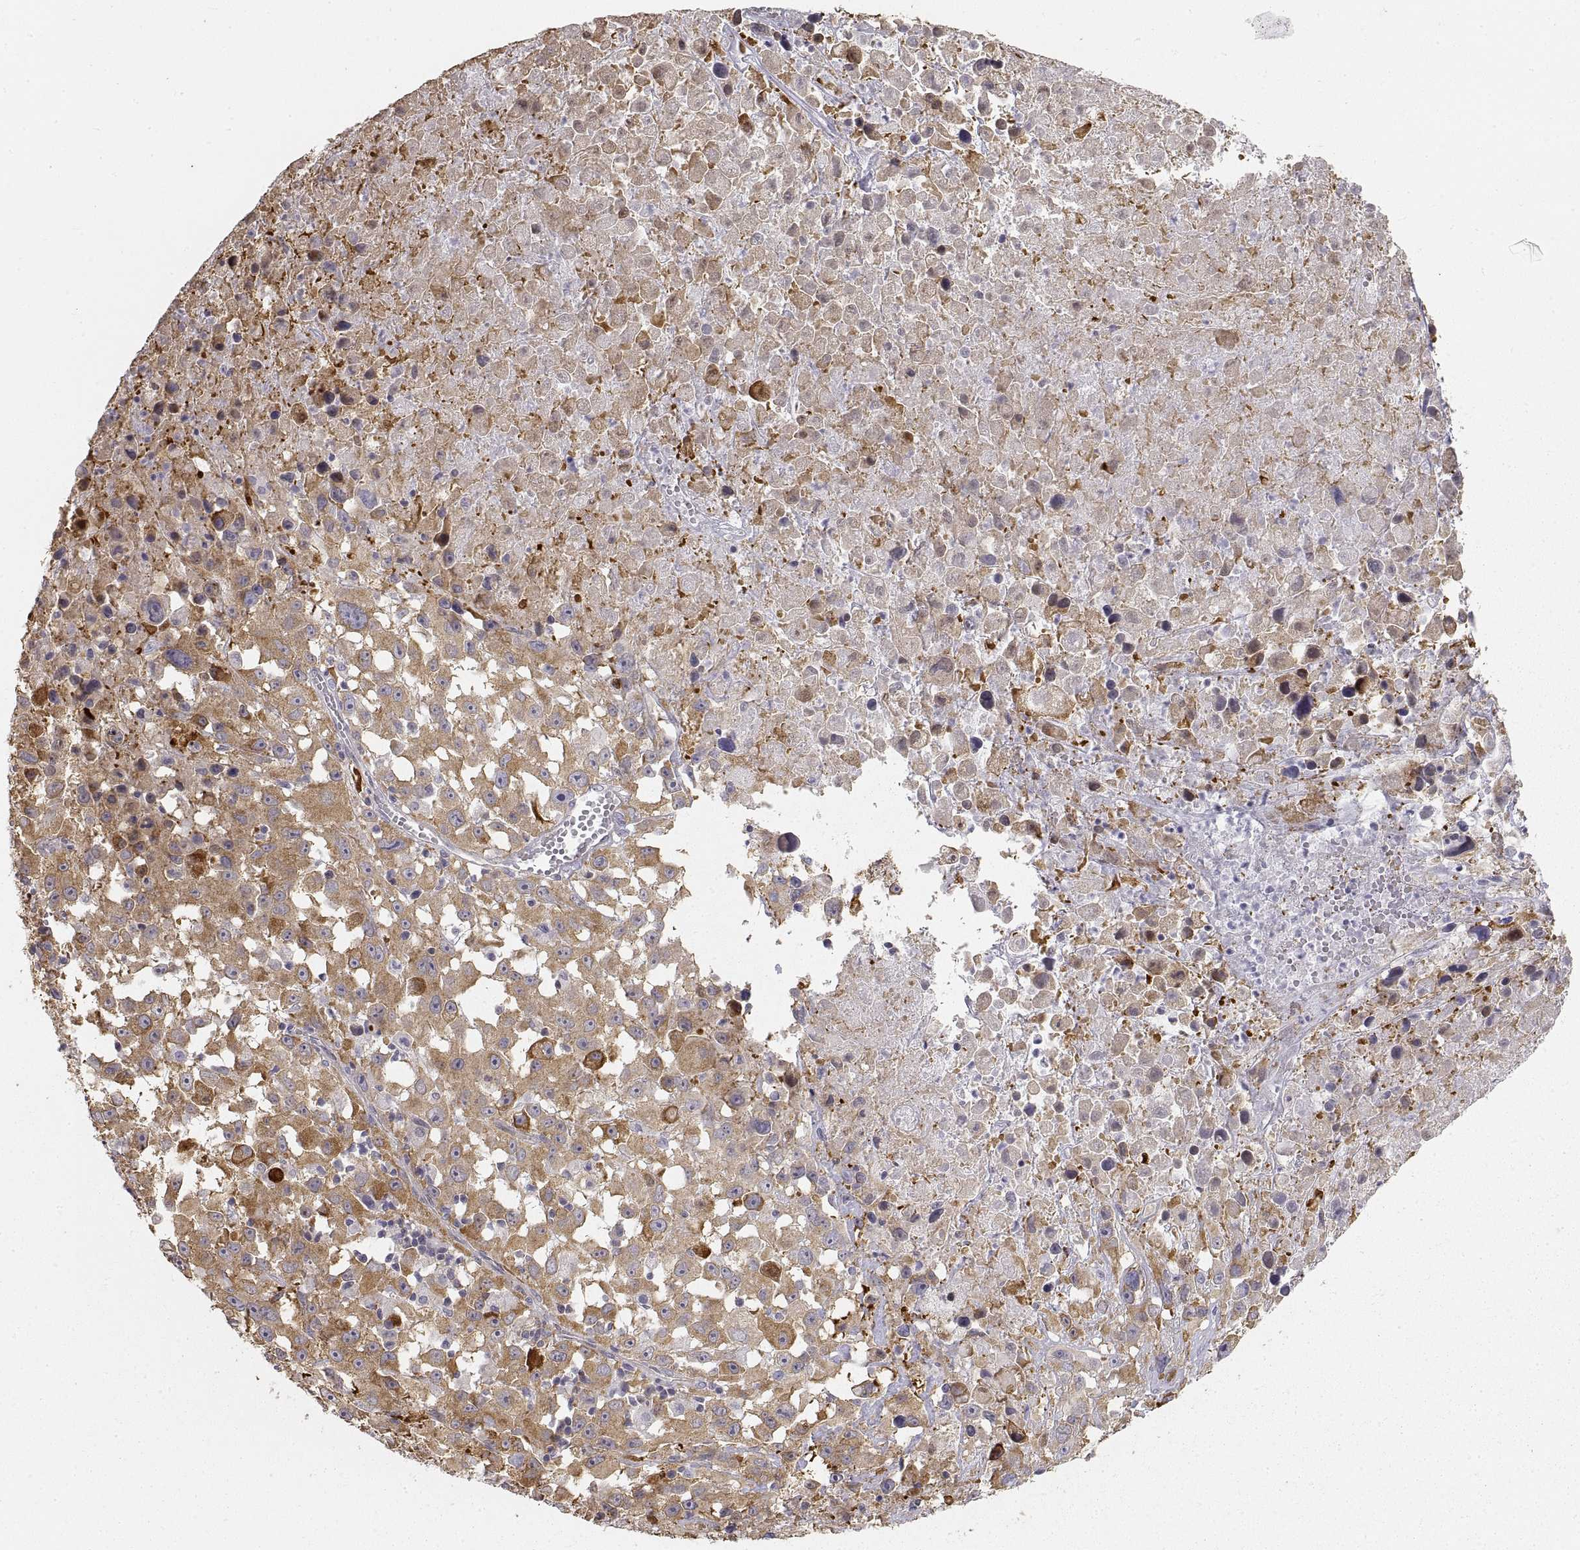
{"staining": {"intensity": "moderate", "quantity": "25%-75%", "location": "cytoplasmic/membranous"}, "tissue": "melanoma", "cell_type": "Tumor cells", "image_type": "cancer", "snomed": [{"axis": "morphology", "description": "Malignant melanoma, Metastatic site"}, {"axis": "topography", "description": "Lymph node"}], "caption": "Moderate cytoplasmic/membranous positivity for a protein is present in about 25%-75% of tumor cells of malignant melanoma (metastatic site) using IHC.", "gene": "HSP90AB1", "patient": {"sex": "male", "age": 50}}